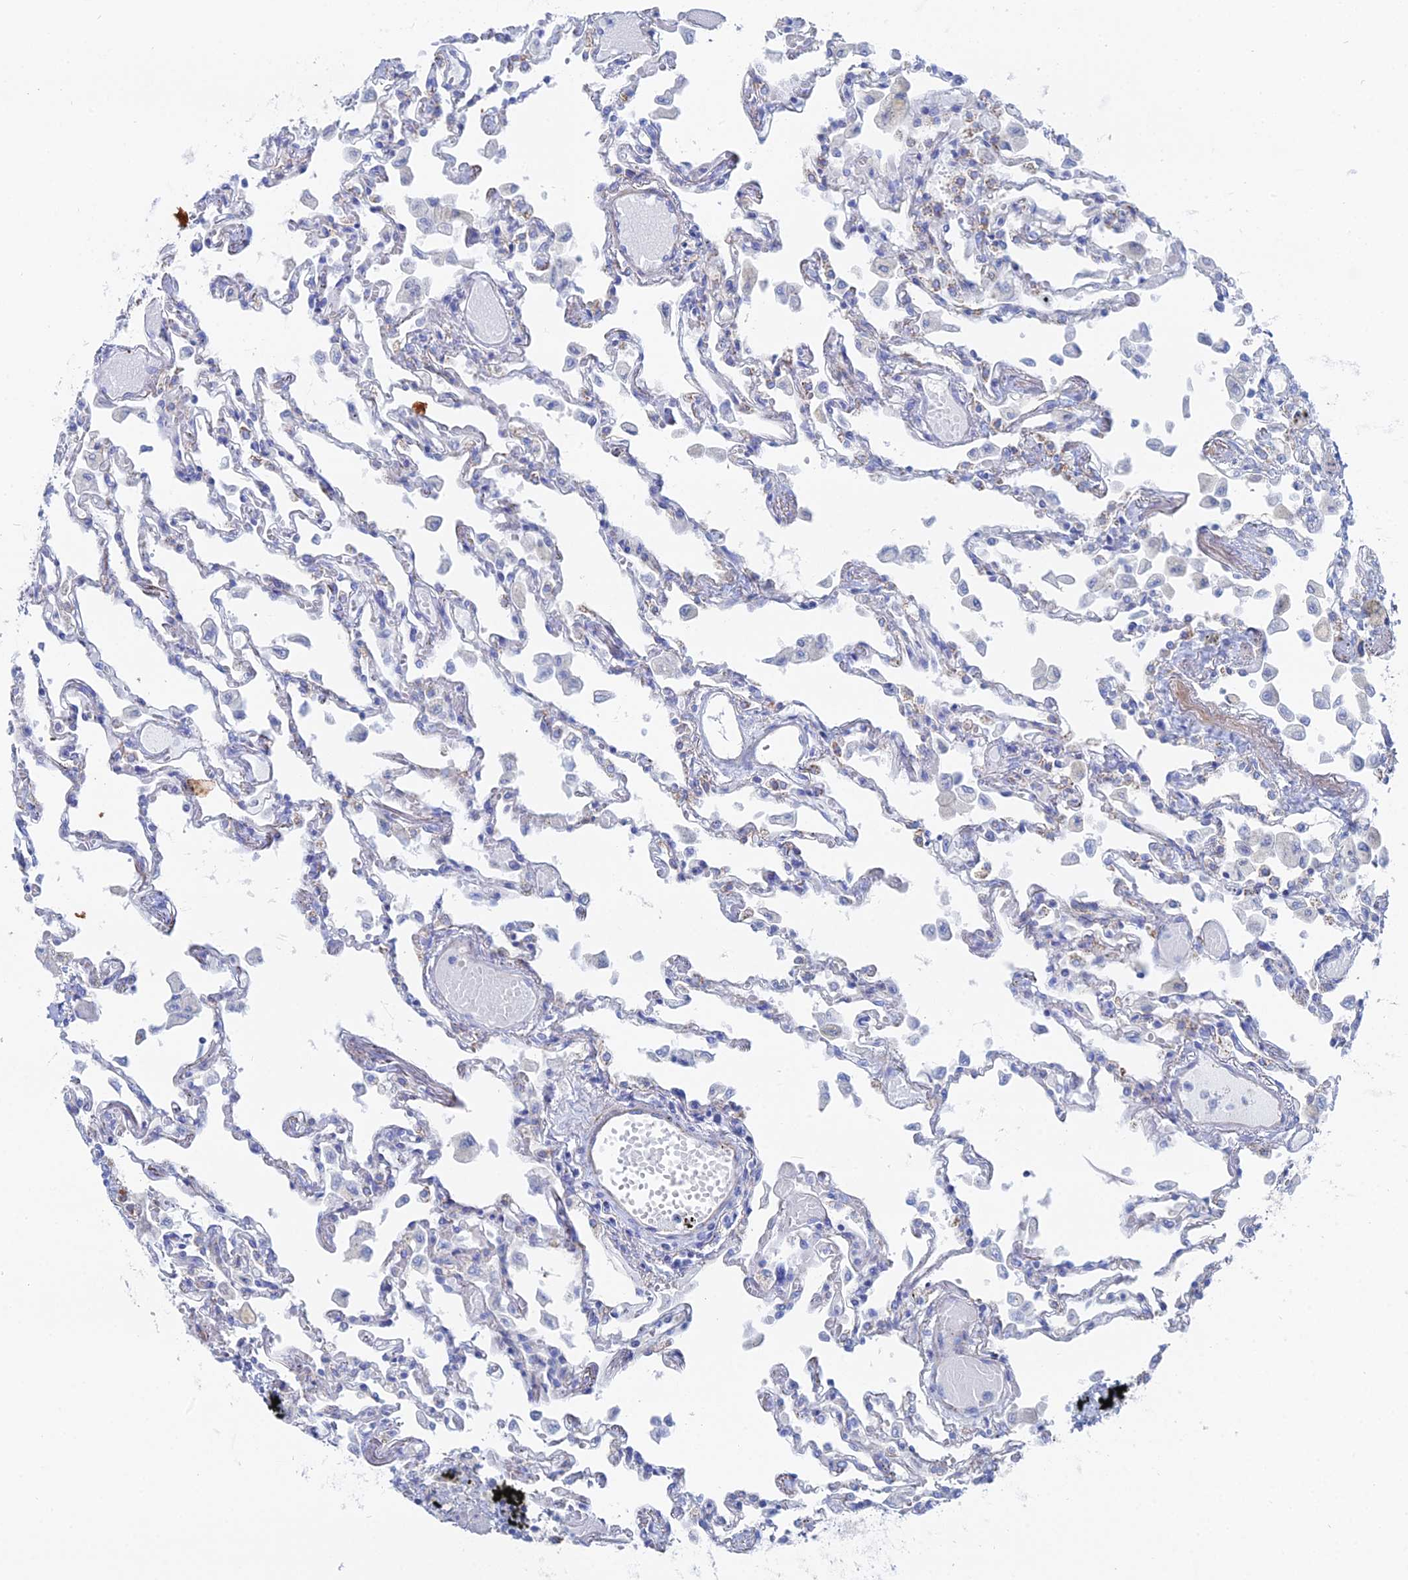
{"staining": {"intensity": "negative", "quantity": "none", "location": "none"}, "tissue": "lung", "cell_type": "Alveolar cells", "image_type": "normal", "snomed": [{"axis": "morphology", "description": "Normal tissue, NOS"}, {"axis": "topography", "description": "Bronchus"}, {"axis": "topography", "description": "Lung"}], "caption": "This is an immunohistochemistry histopathology image of normal lung. There is no expression in alveolar cells.", "gene": "DHX34", "patient": {"sex": "female", "age": 49}}